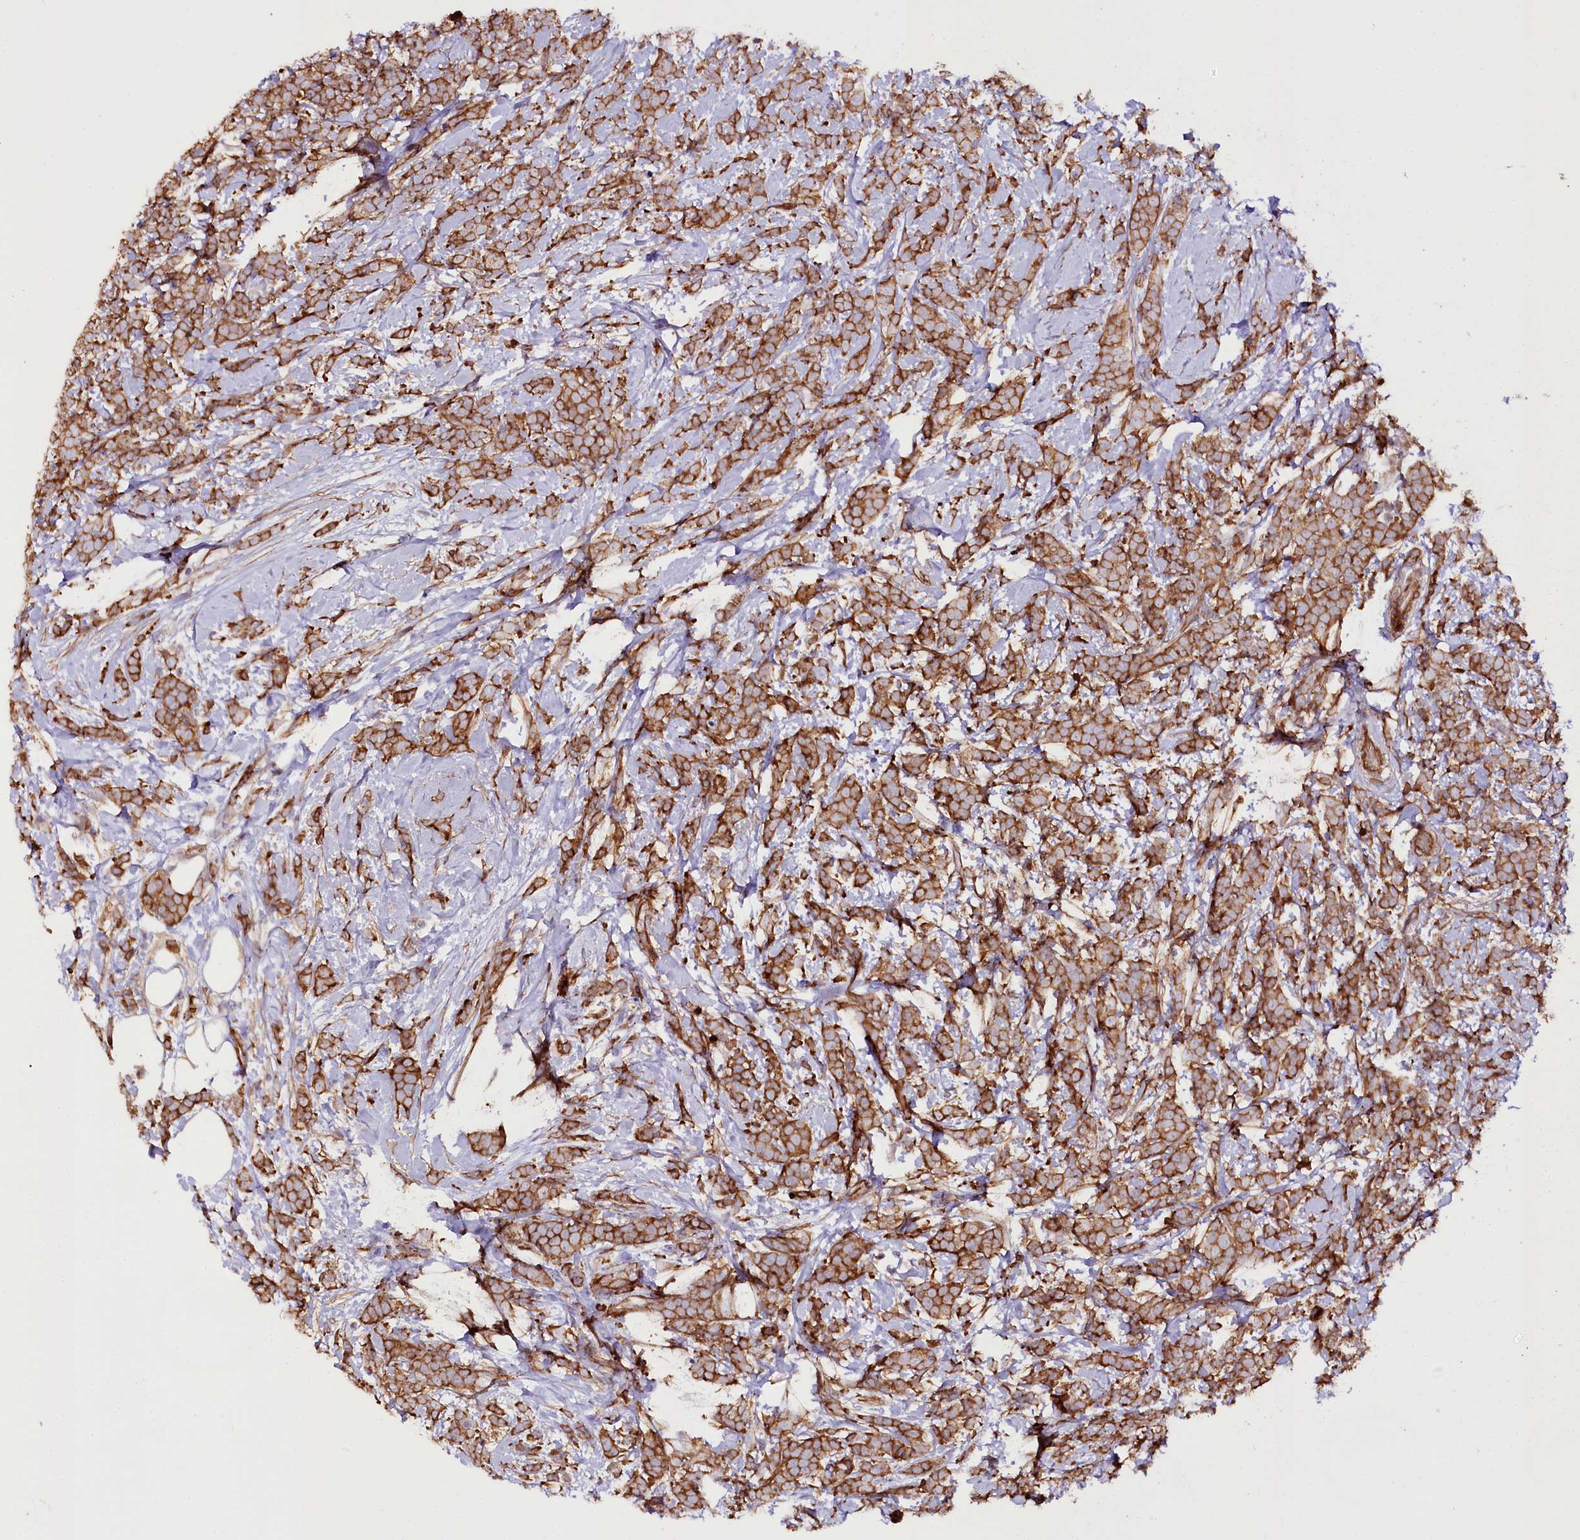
{"staining": {"intensity": "strong", "quantity": ">75%", "location": "cytoplasmic/membranous"}, "tissue": "breast cancer", "cell_type": "Tumor cells", "image_type": "cancer", "snomed": [{"axis": "morphology", "description": "Lobular carcinoma"}, {"axis": "topography", "description": "Breast"}], "caption": "Immunohistochemical staining of human lobular carcinoma (breast) exhibits high levels of strong cytoplasmic/membranous positivity in approximately >75% of tumor cells. (Brightfield microscopy of DAB IHC at high magnification).", "gene": "SYNPO2", "patient": {"sex": "female", "age": 58}}